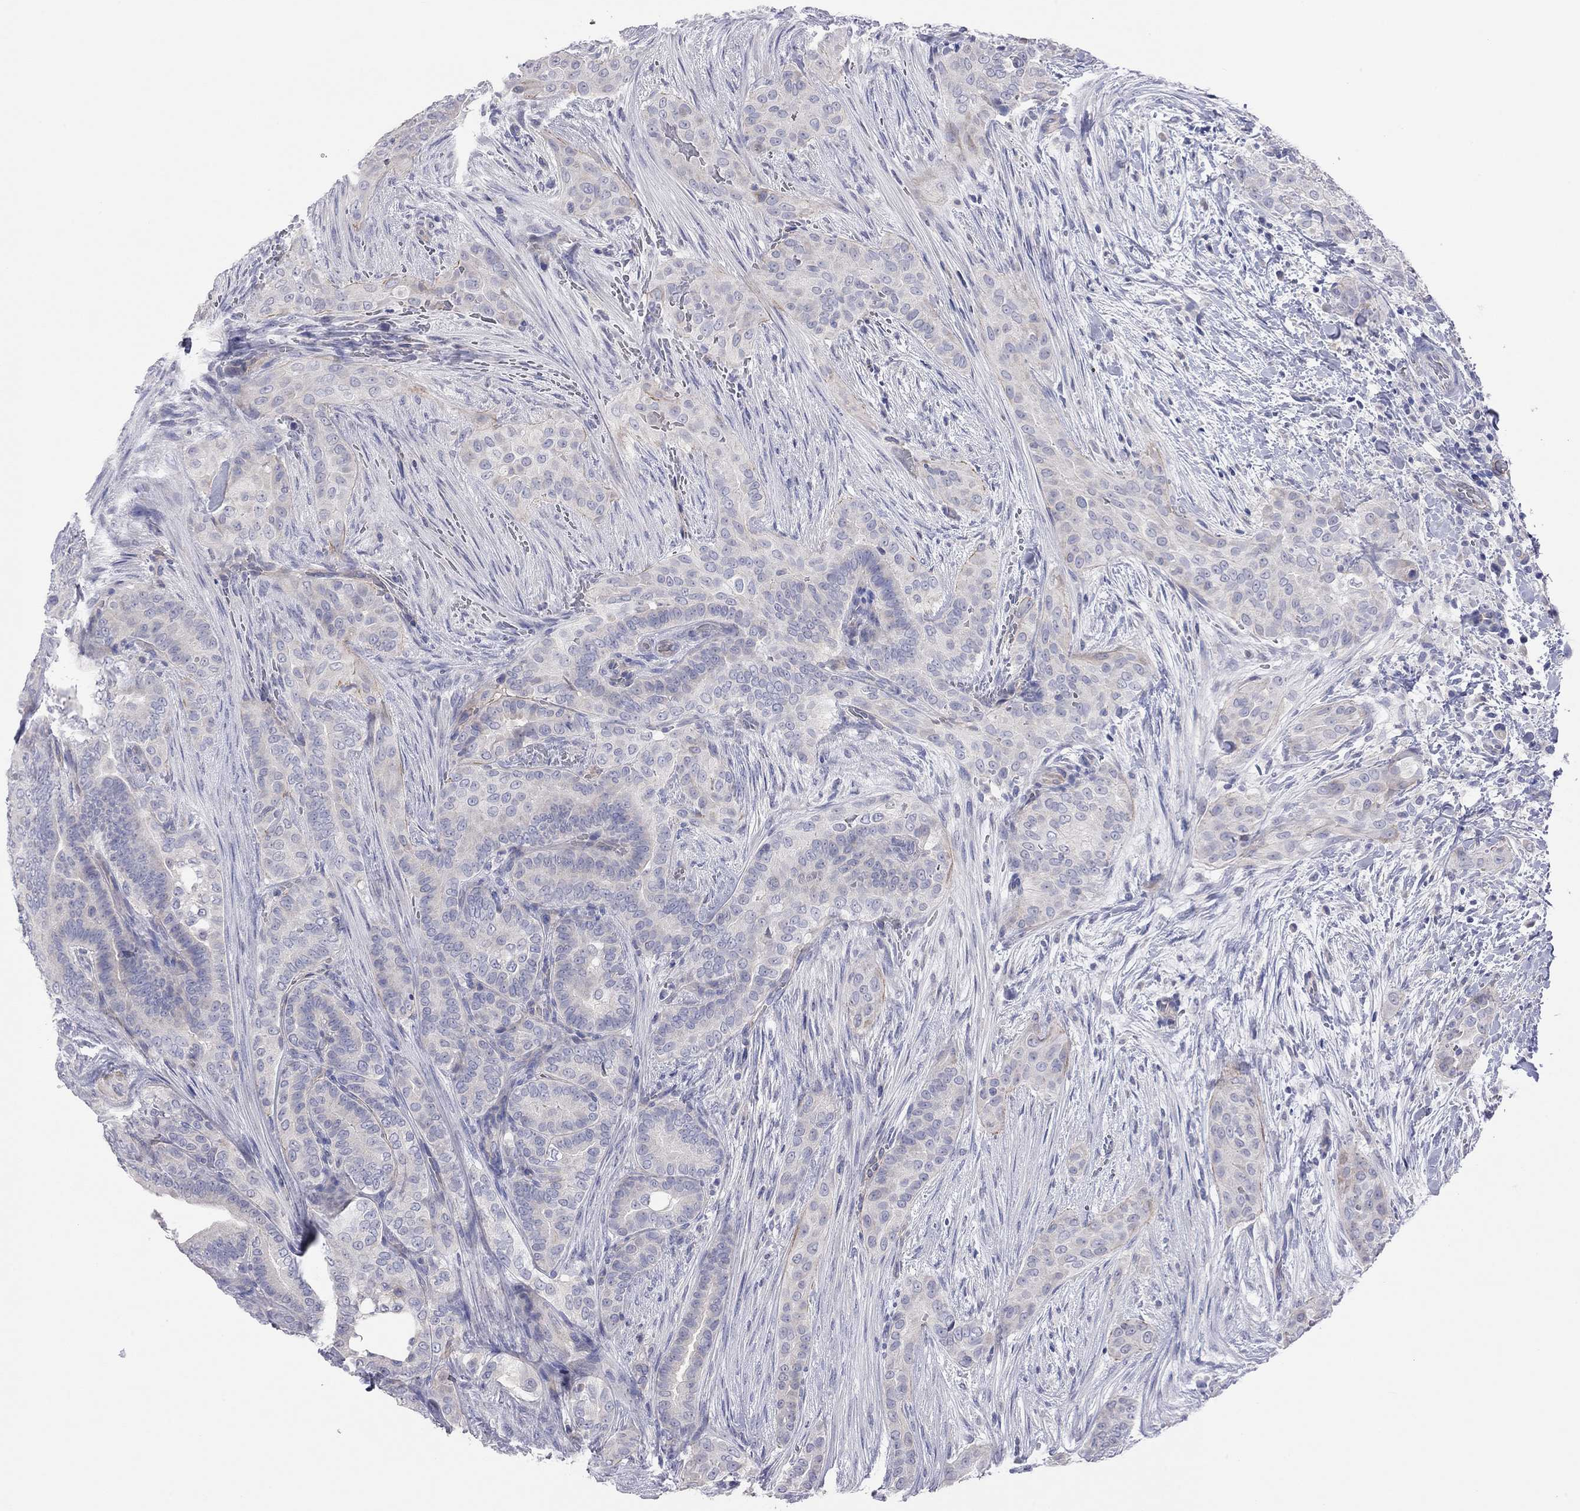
{"staining": {"intensity": "negative", "quantity": "none", "location": "none"}, "tissue": "thyroid cancer", "cell_type": "Tumor cells", "image_type": "cancer", "snomed": [{"axis": "morphology", "description": "Papillary adenocarcinoma, NOS"}, {"axis": "topography", "description": "Thyroid gland"}], "caption": "An immunohistochemistry histopathology image of thyroid papillary adenocarcinoma is shown. There is no staining in tumor cells of thyroid papillary adenocarcinoma.", "gene": "KCNB1", "patient": {"sex": "male", "age": 61}}